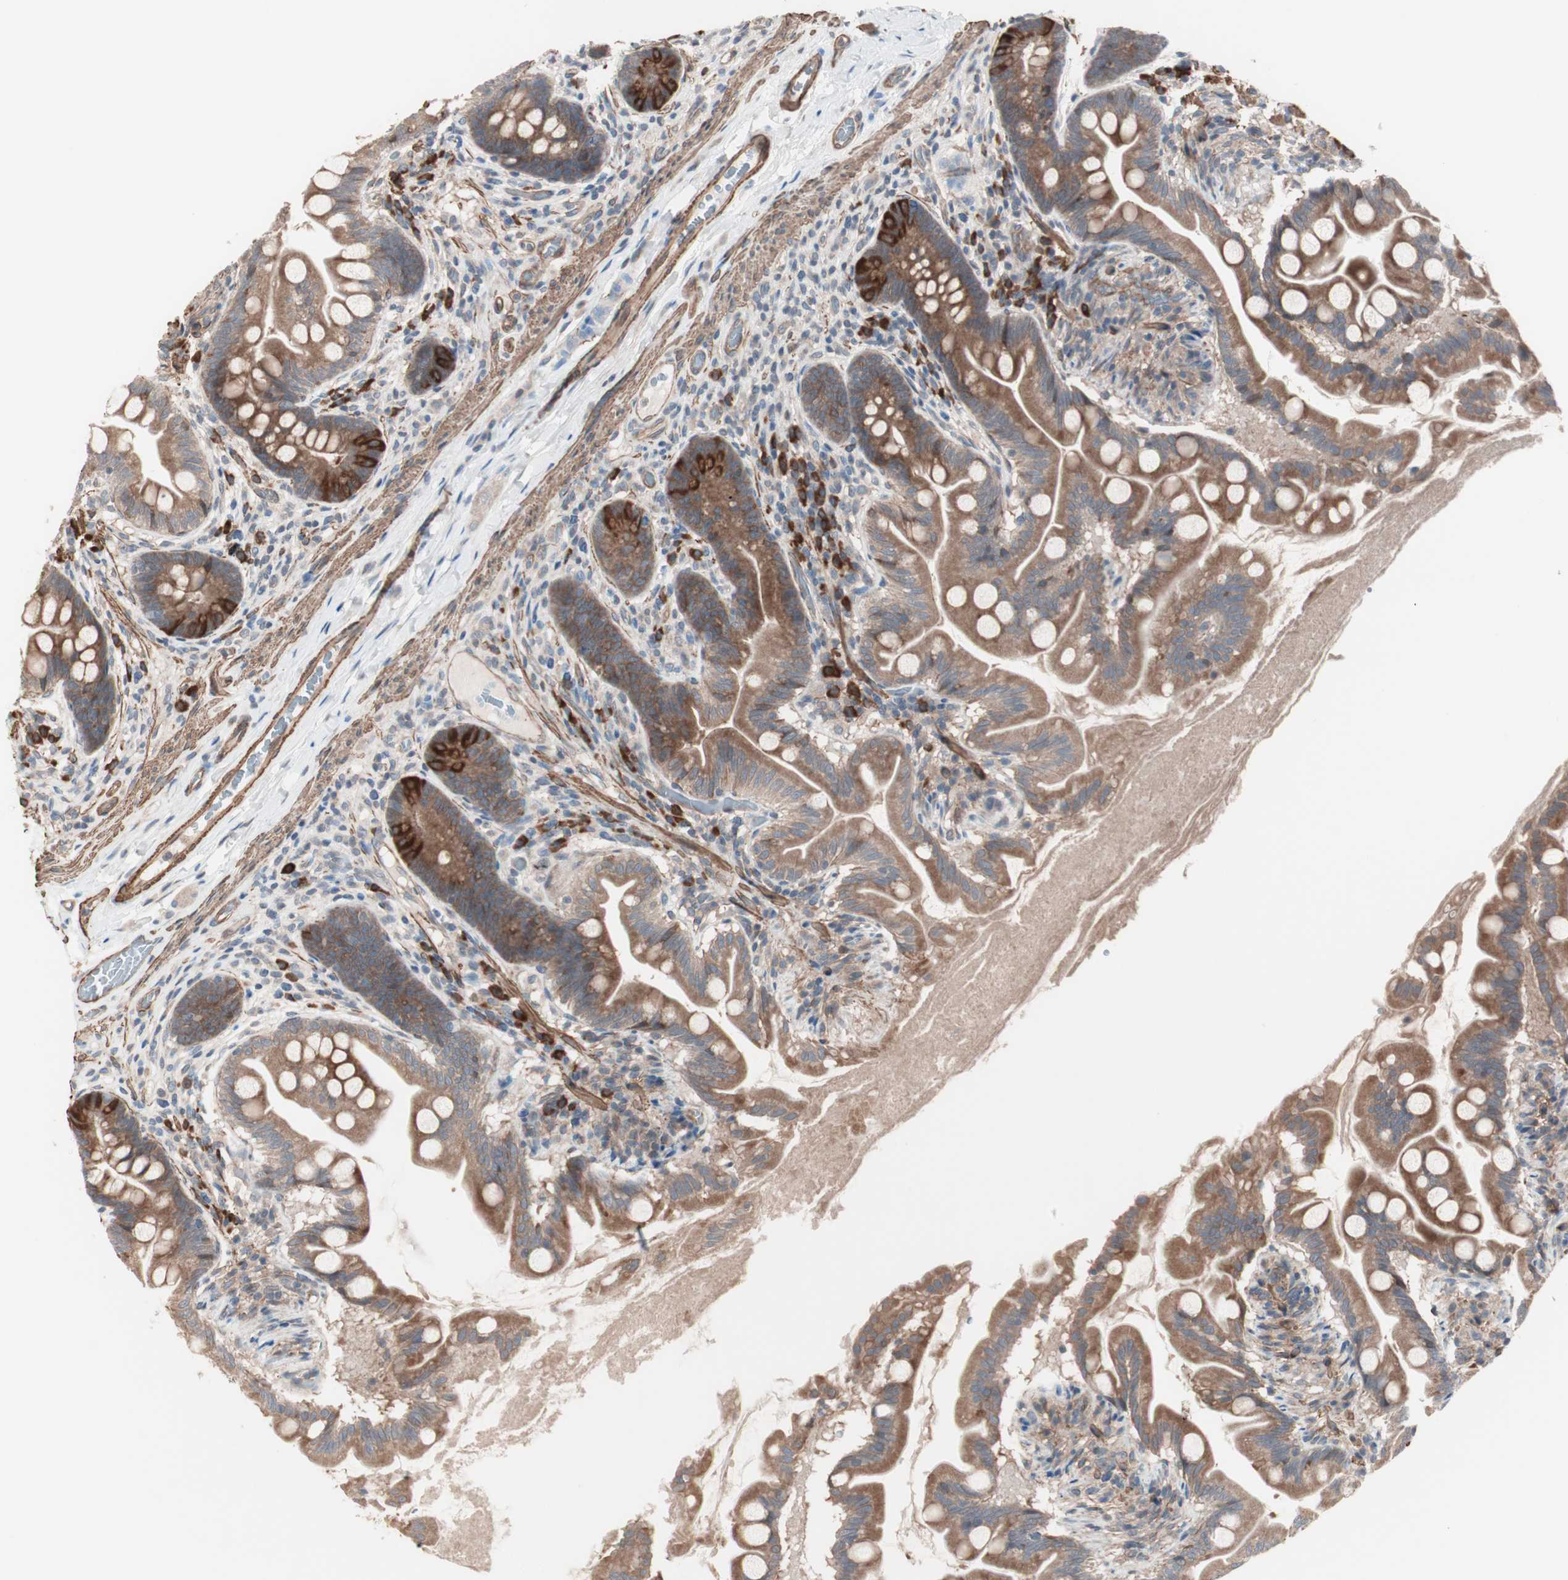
{"staining": {"intensity": "moderate", "quantity": ">75%", "location": "cytoplasmic/membranous"}, "tissue": "small intestine", "cell_type": "Glandular cells", "image_type": "normal", "snomed": [{"axis": "morphology", "description": "Normal tissue, NOS"}, {"axis": "topography", "description": "Small intestine"}], "caption": "Small intestine stained with a brown dye displays moderate cytoplasmic/membranous positive positivity in approximately >75% of glandular cells.", "gene": "ALG5", "patient": {"sex": "female", "age": 56}}